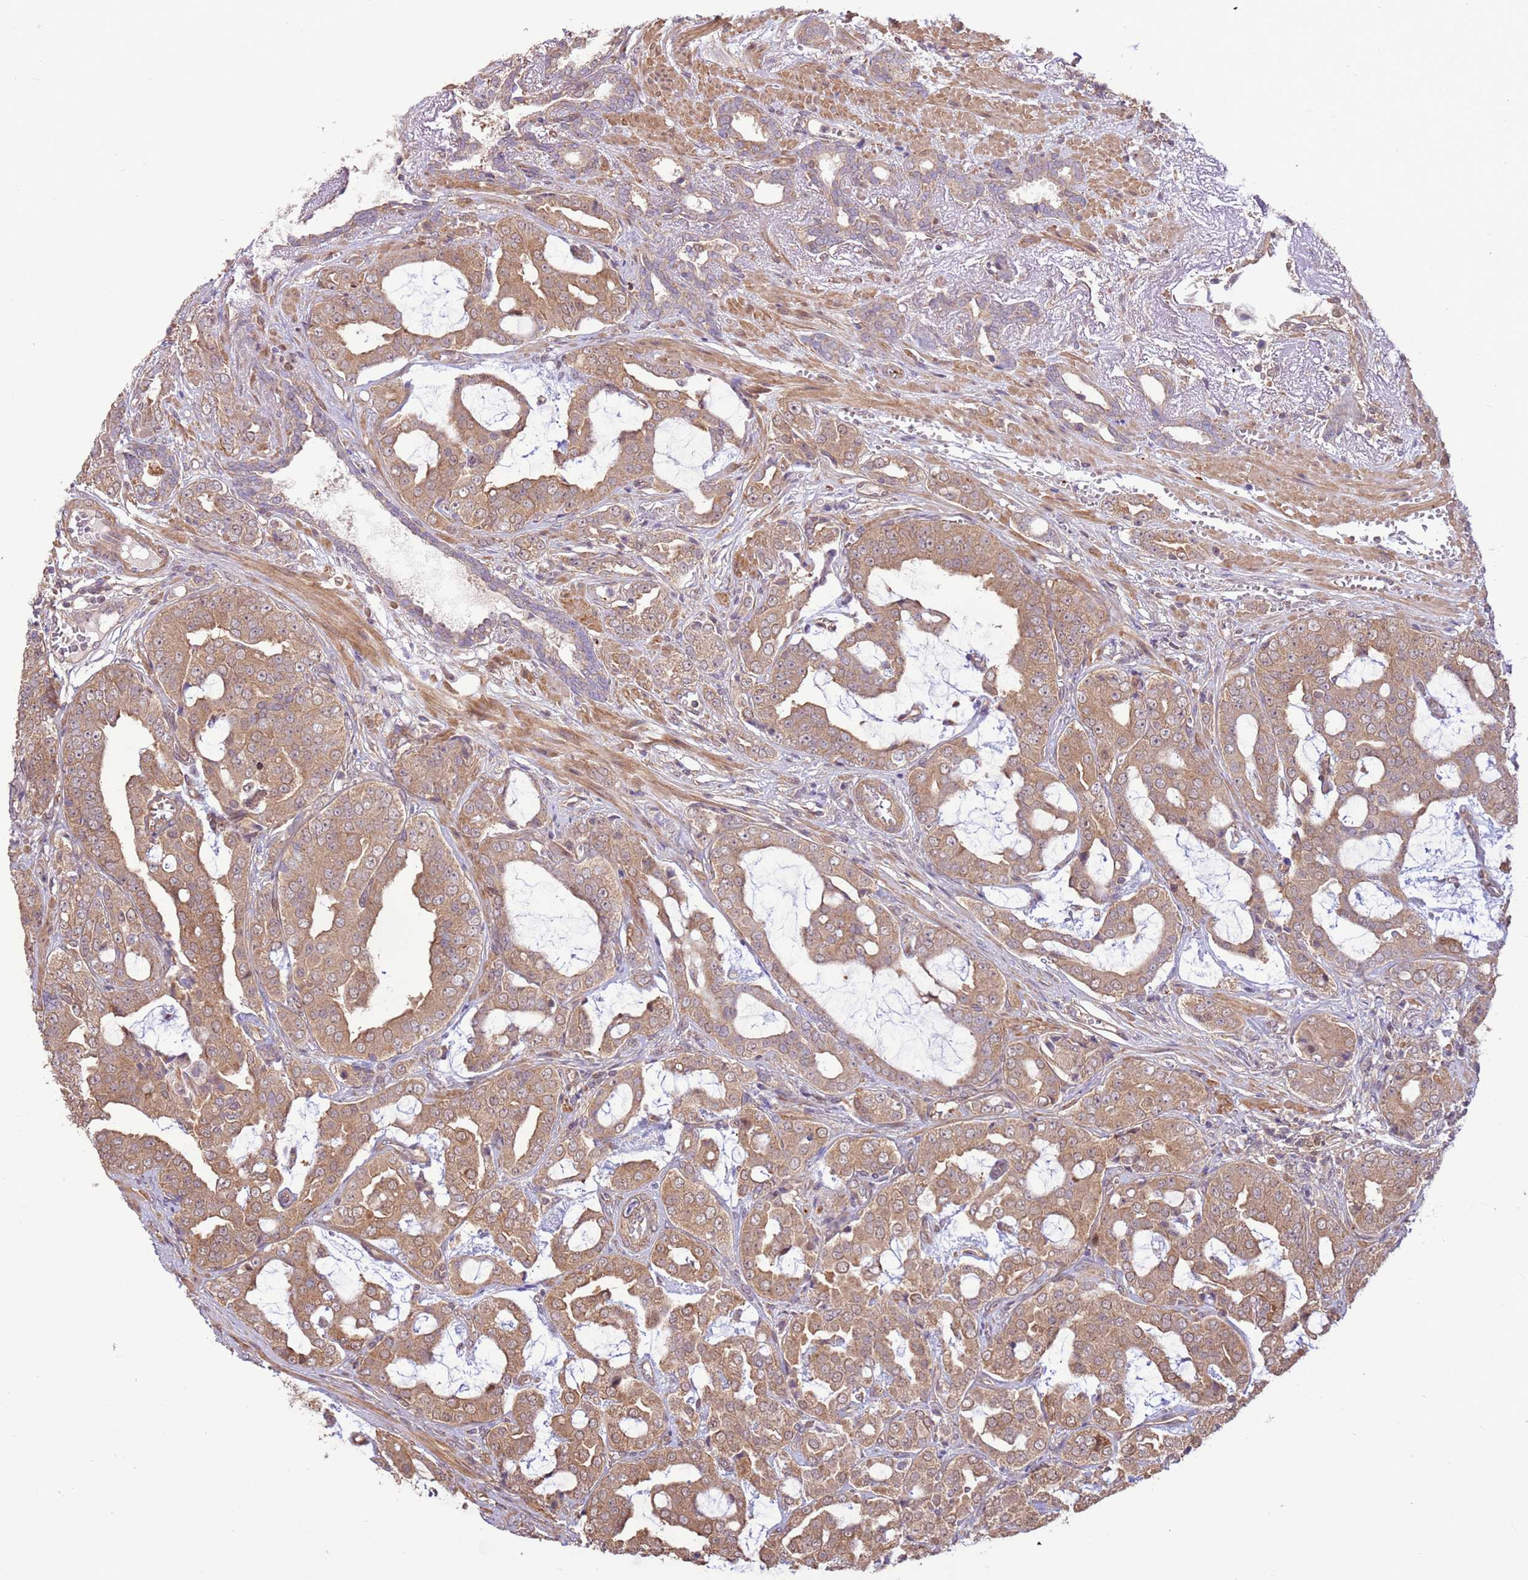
{"staining": {"intensity": "weak", "quantity": ">75%", "location": "cytoplasmic/membranous"}, "tissue": "prostate cancer", "cell_type": "Tumor cells", "image_type": "cancer", "snomed": [{"axis": "morphology", "description": "Adenocarcinoma, High grade"}, {"axis": "topography", "description": "Prostate"}], "caption": "Prostate cancer (high-grade adenocarcinoma) stained with immunohistochemistry exhibits weak cytoplasmic/membranous expression in about >75% of tumor cells. The staining was performed using DAB (3,3'-diaminobenzidine), with brown indicating positive protein expression. Nuclei are stained blue with hematoxylin.", "gene": "CCDC112", "patient": {"sex": "male", "age": 71}}